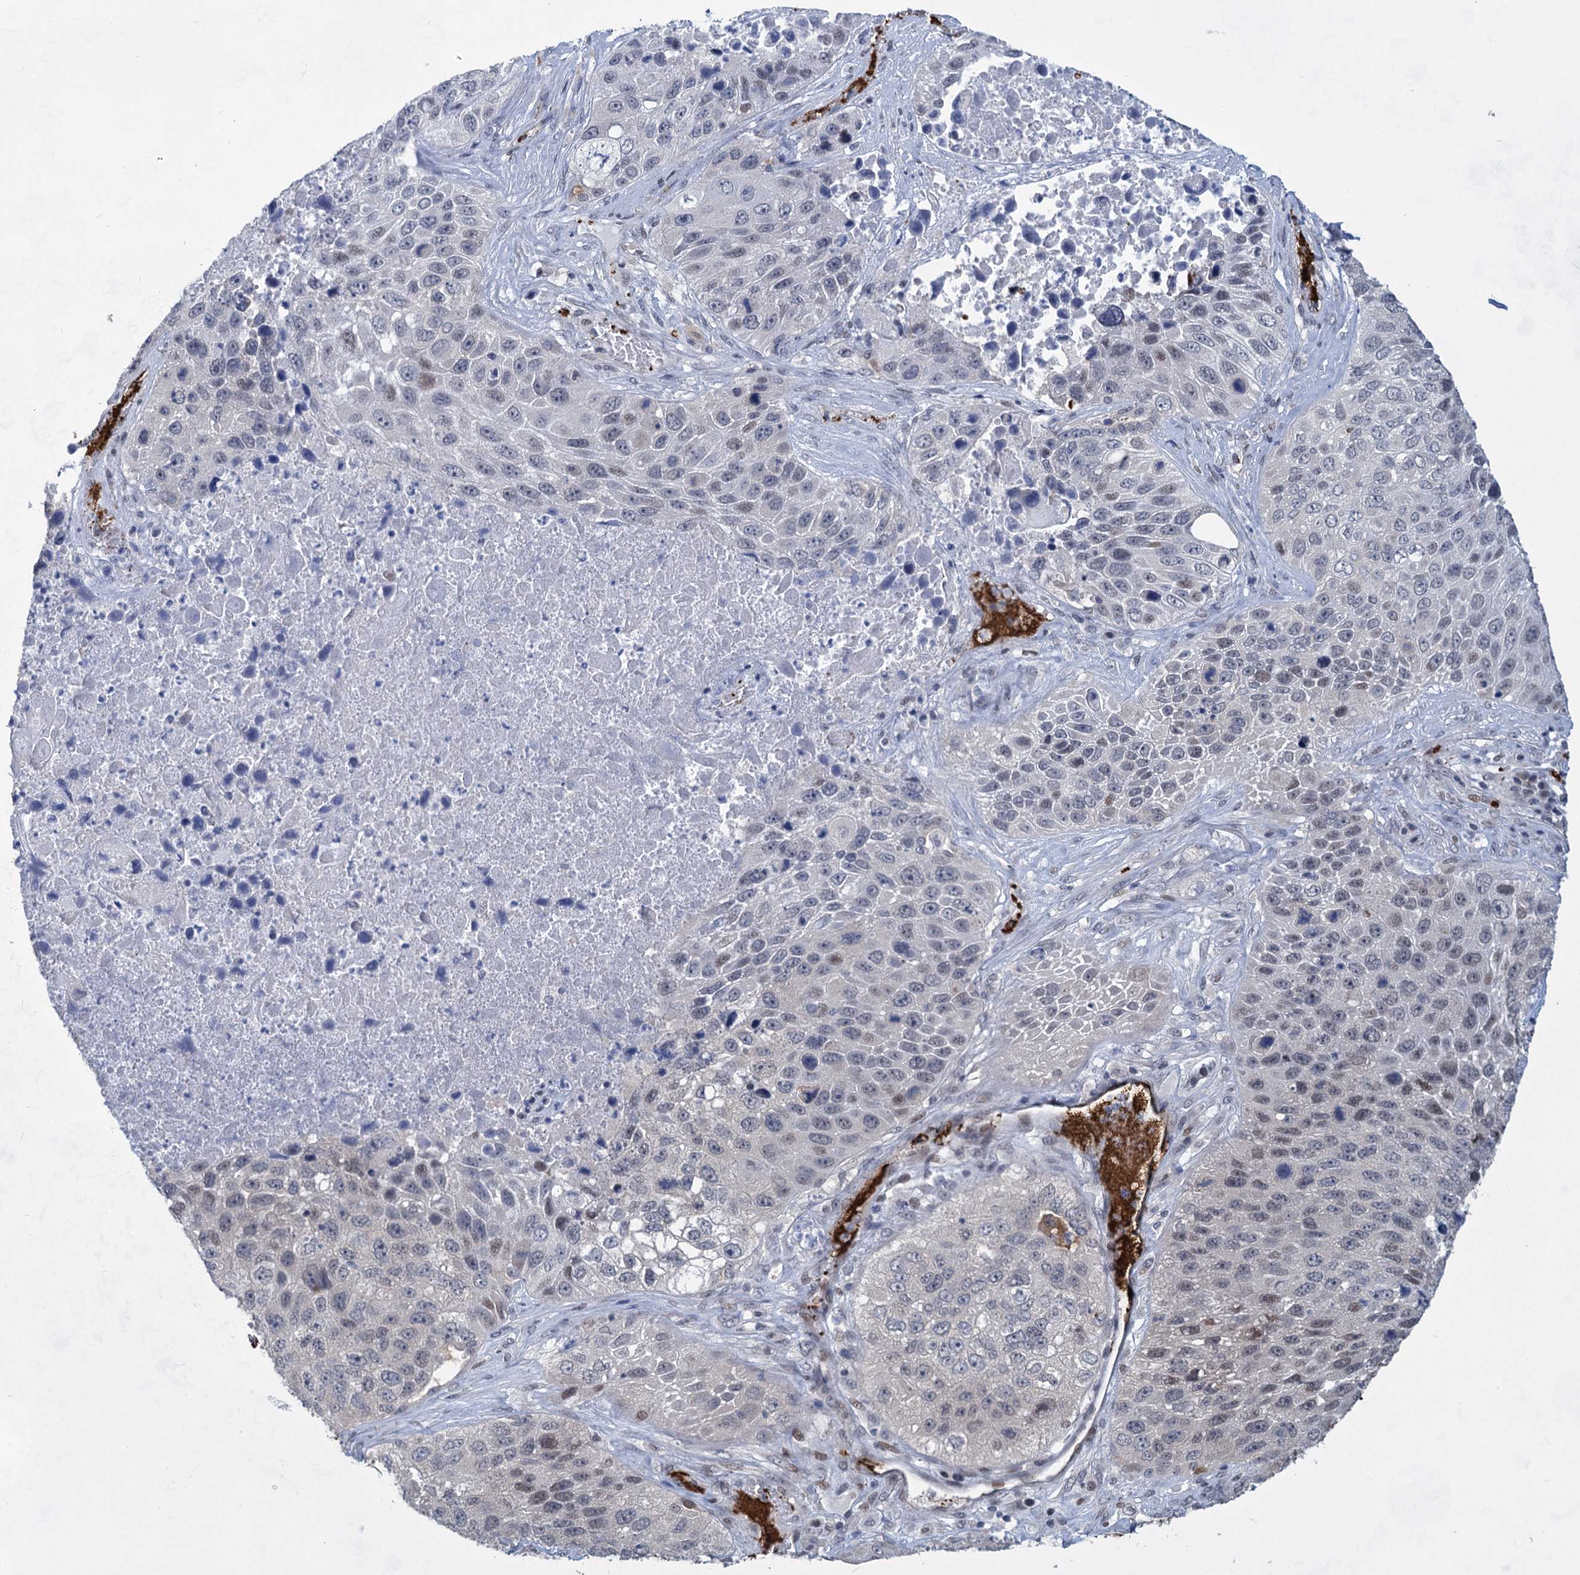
{"staining": {"intensity": "negative", "quantity": "none", "location": "none"}, "tissue": "lung cancer", "cell_type": "Tumor cells", "image_type": "cancer", "snomed": [{"axis": "morphology", "description": "Squamous cell carcinoma, NOS"}, {"axis": "topography", "description": "Lung"}], "caption": "A histopathology image of human lung cancer (squamous cell carcinoma) is negative for staining in tumor cells. The staining is performed using DAB brown chromogen with nuclei counter-stained in using hematoxylin.", "gene": "MON2", "patient": {"sex": "male", "age": 61}}